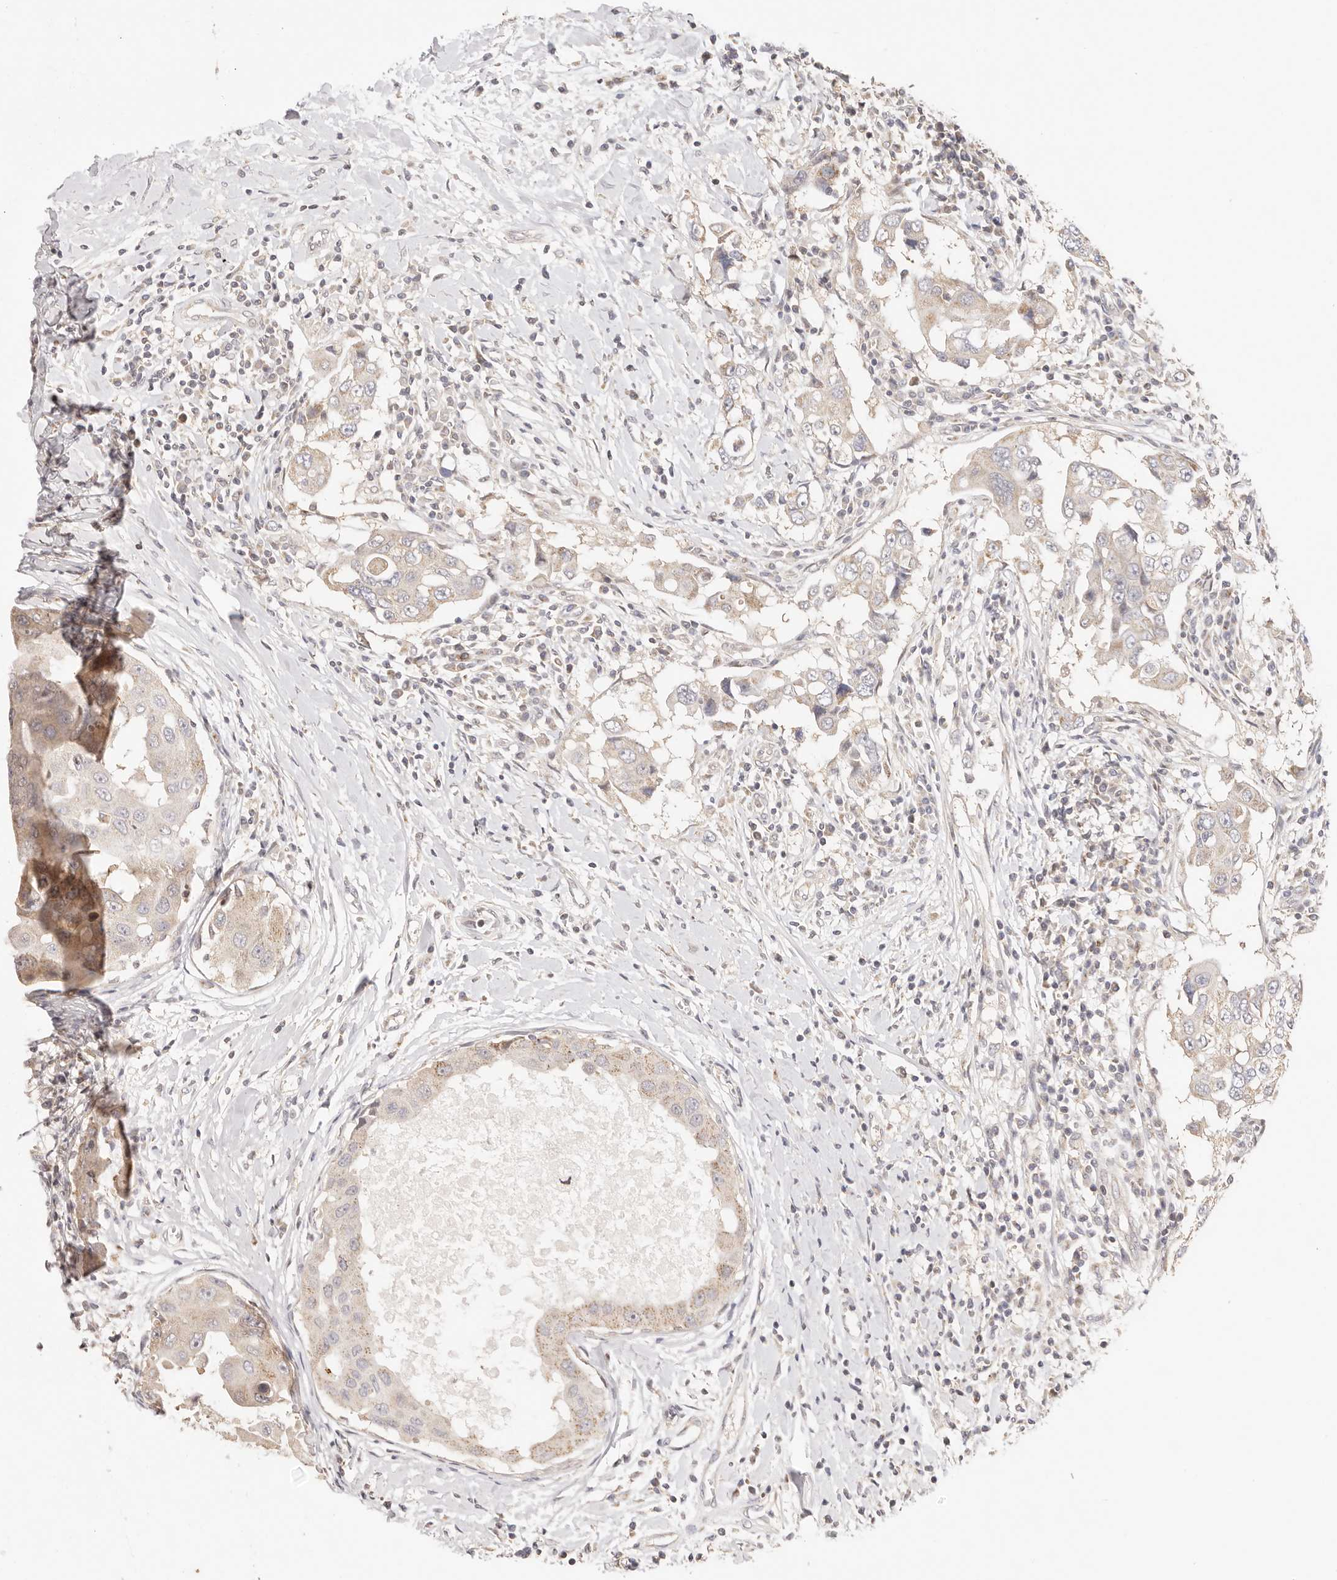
{"staining": {"intensity": "weak", "quantity": "<25%", "location": "cytoplasmic/membranous"}, "tissue": "breast cancer", "cell_type": "Tumor cells", "image_type": "cancer", "snomed": [{"axis": "morphology", "description": "Duct carcinoma"}, {"axis": "topography", "description": "Breast"}], "caption": "An immunohistochemistry (IHC) histopathology image of breast cancer is shown. There is no staining in tumor cells of breast cancer.", "gene": "KCMF1", "patient": {"sex": "female", "age": 27}}